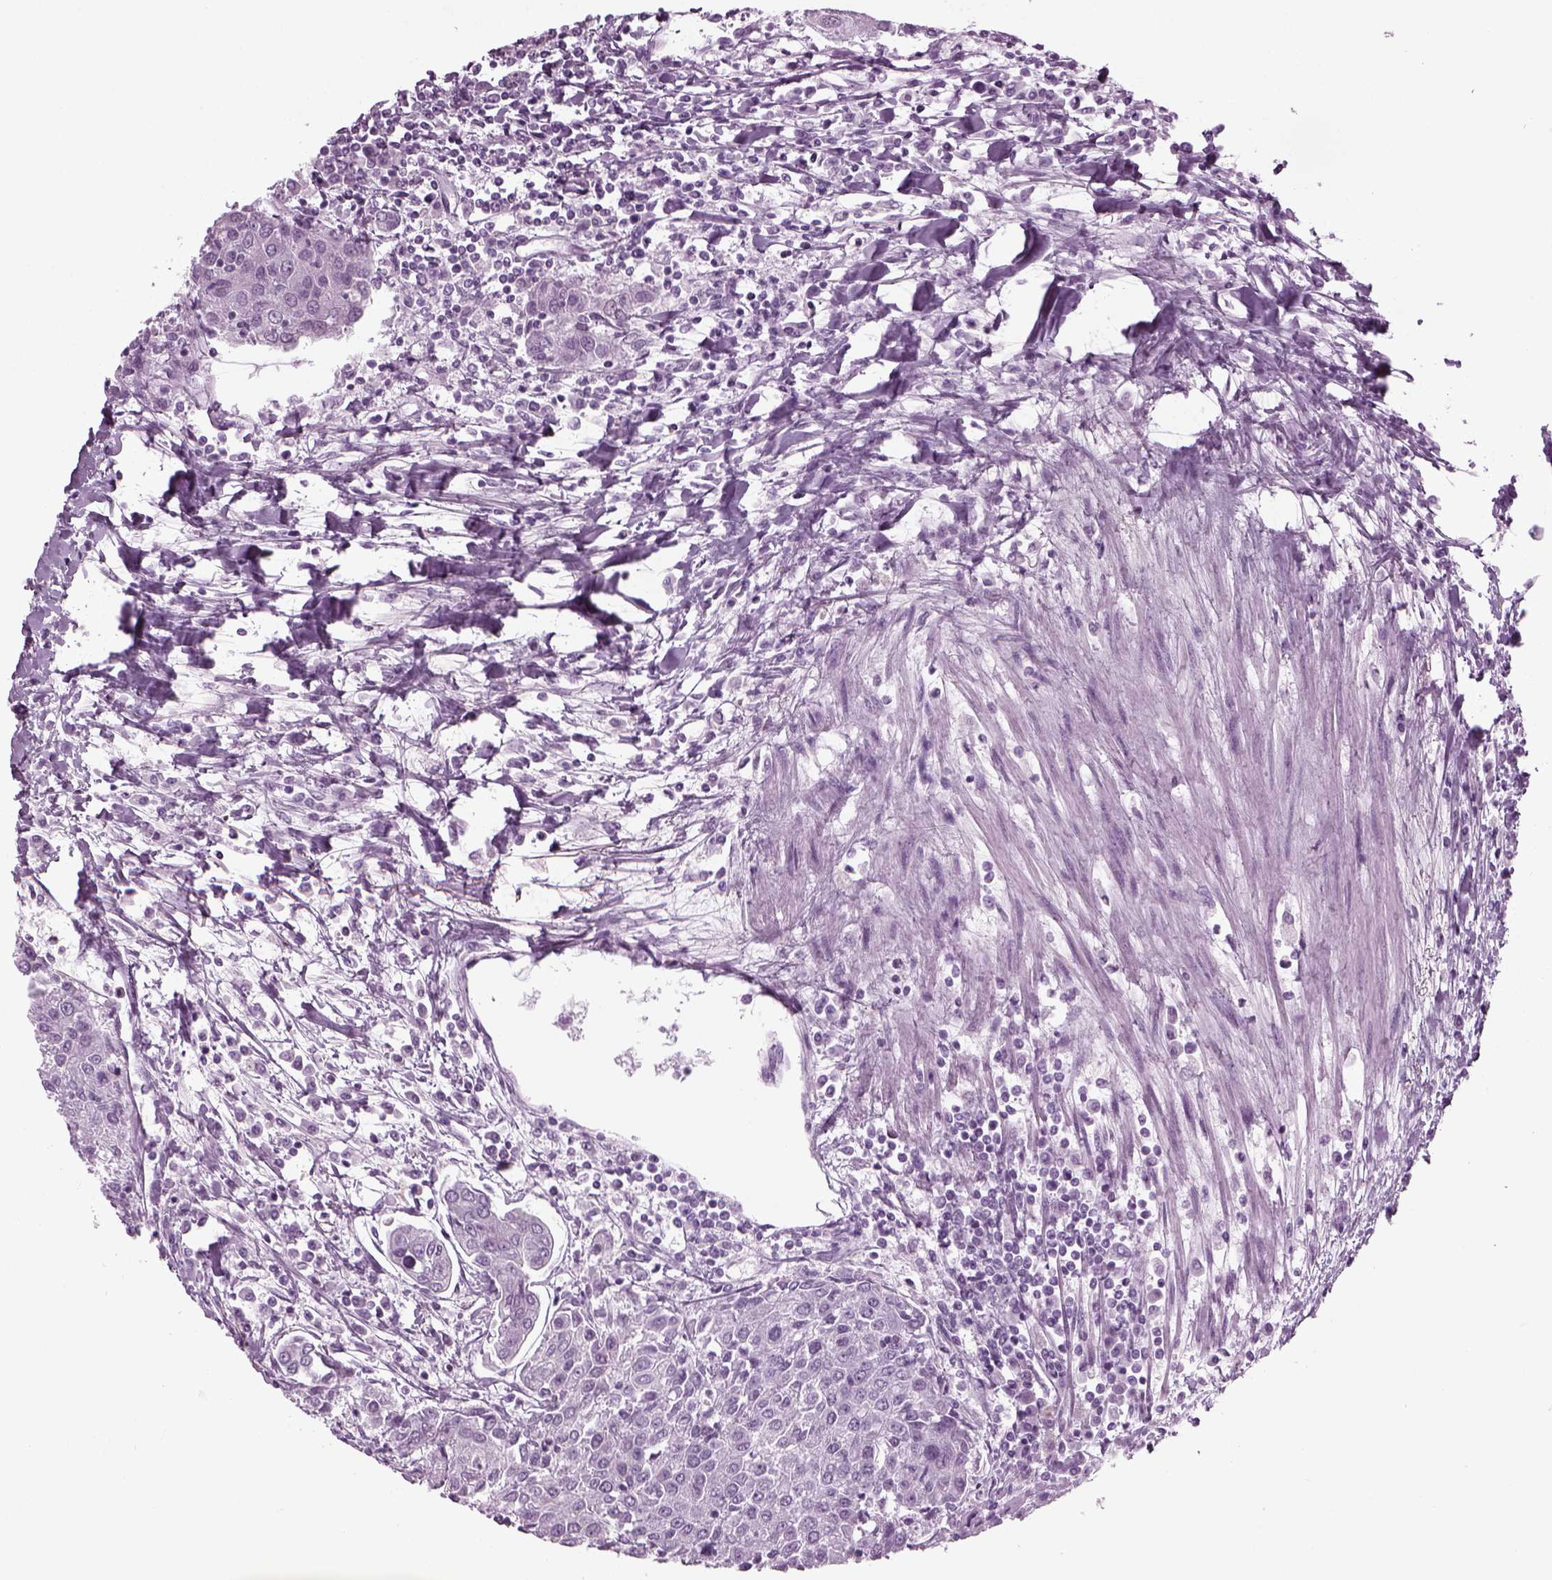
{"staining": {"intensity": "negative", "quantity": "none", "location": "none"}, "tissue": "urothelial cancer", "cell_type": "Tumor cells", "image_type": "cancer", "snomed": [{"axis": "morphology", "description": "Urothelial carcinoma, High grade"}, {"axis": "topography", "description": "Urinary bladder"}], "caption": "IHC of high-grade urothelial carcinoma reveals no staining in tumor cells. Brightfield microscopy of immunohistochemistry (IHC) stained with DAB (3,3'-diaminobenzidine) (brown) and hematoxylin (blue), captured at high magnification.", "gene": "FAM24A", "patient": {"sex": "female", "age": 85}}